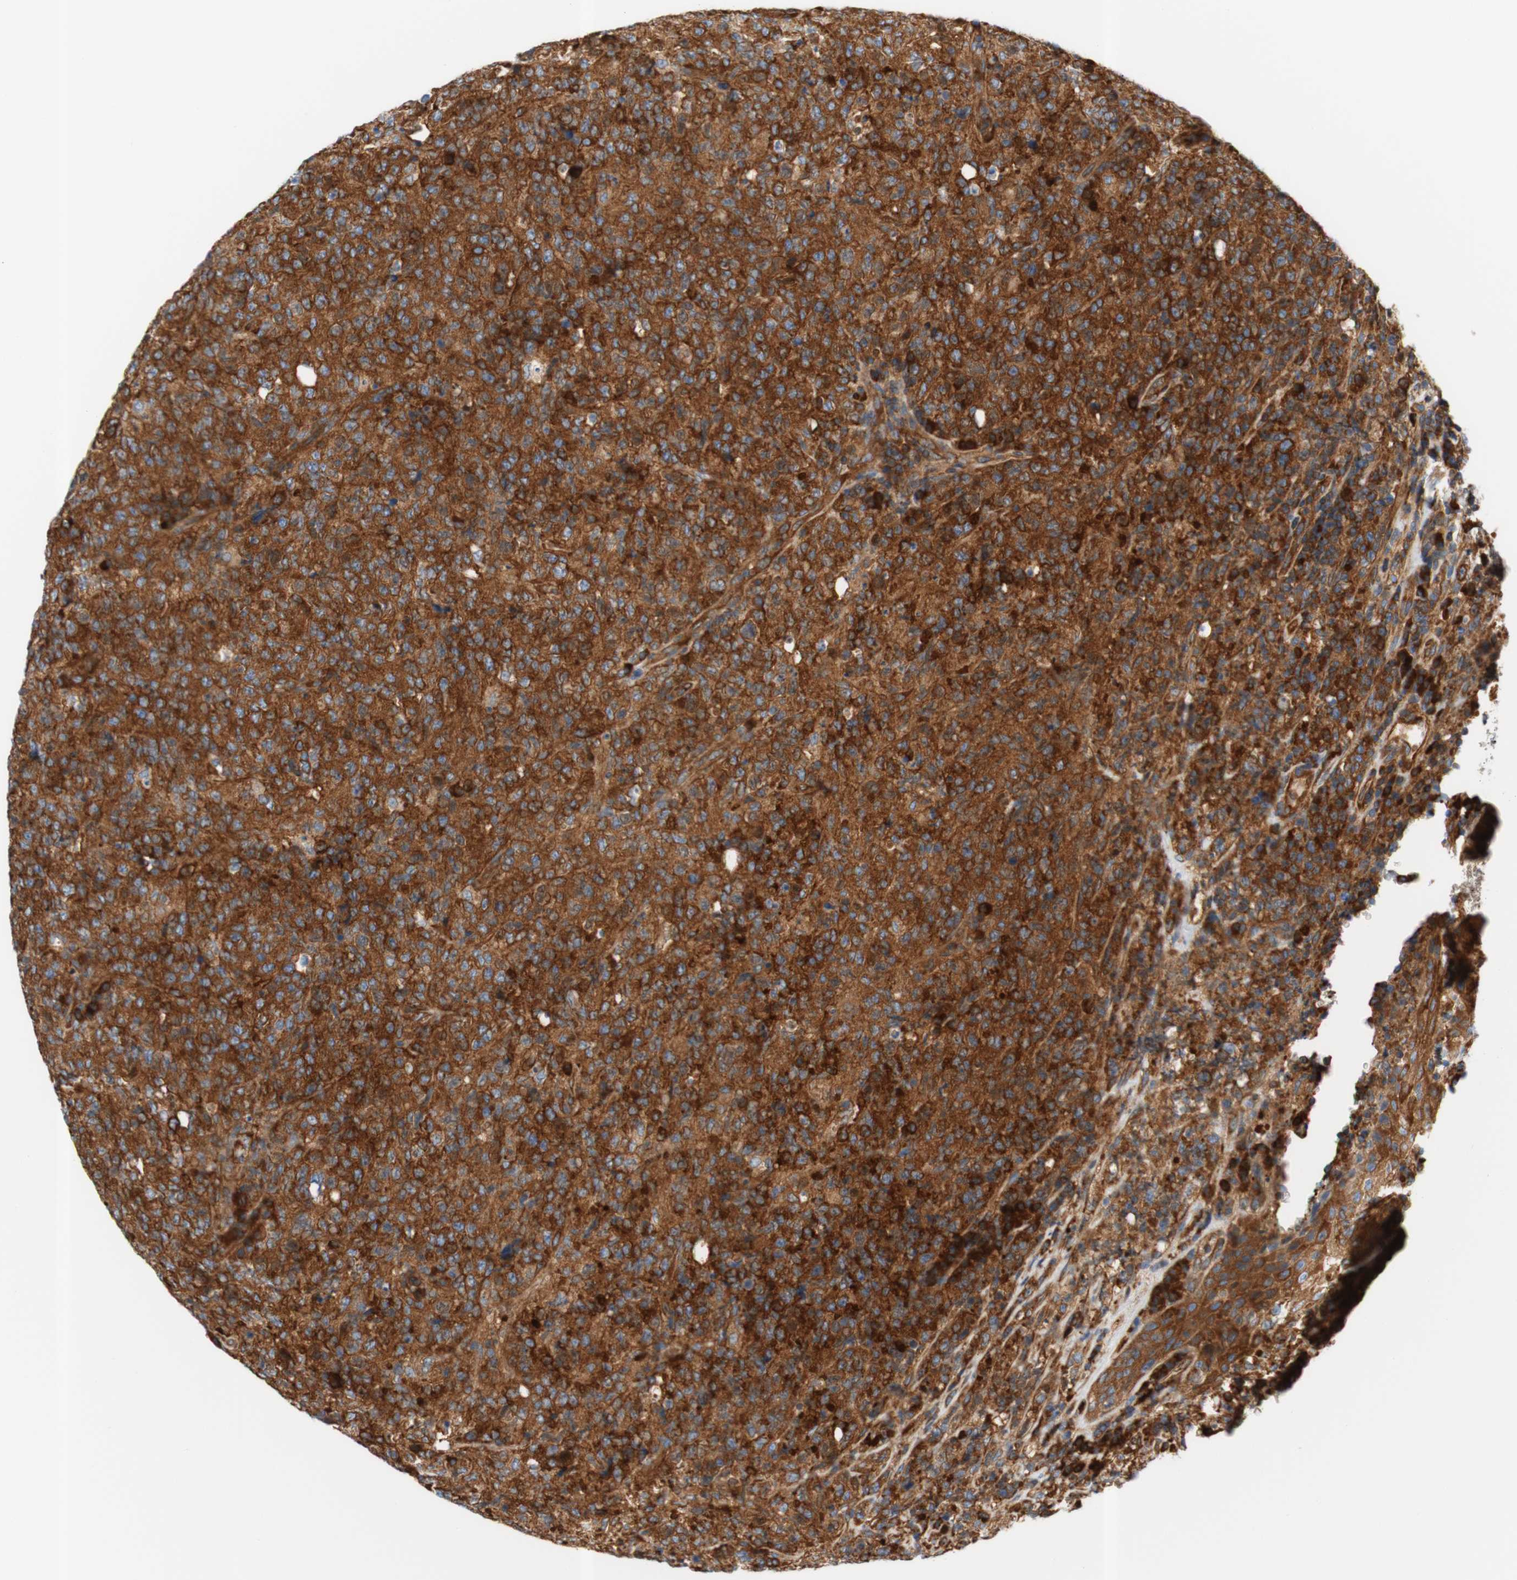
{"staining": {"intensity": "moderate", "quantity": ">75%", "location": "cytoplasmic/membranous"}, "tissue": "lymphoma", "cell_type": "Tumor cells", "image_type": "cancer", "snomed": [{"axis": "morphology", "description": "Malignant lymphoma, non-Hodgkin's type, High grade"}, {"axis": "topography", "description": "Tonsil"}], "caption": "Protein staining demonstrates moderate cytoplasmic/membranous staining in approximately >75% of tumor cells in lymphoma.", "gene": "STOM", "patient": {"sex": "female", "age": 36}}